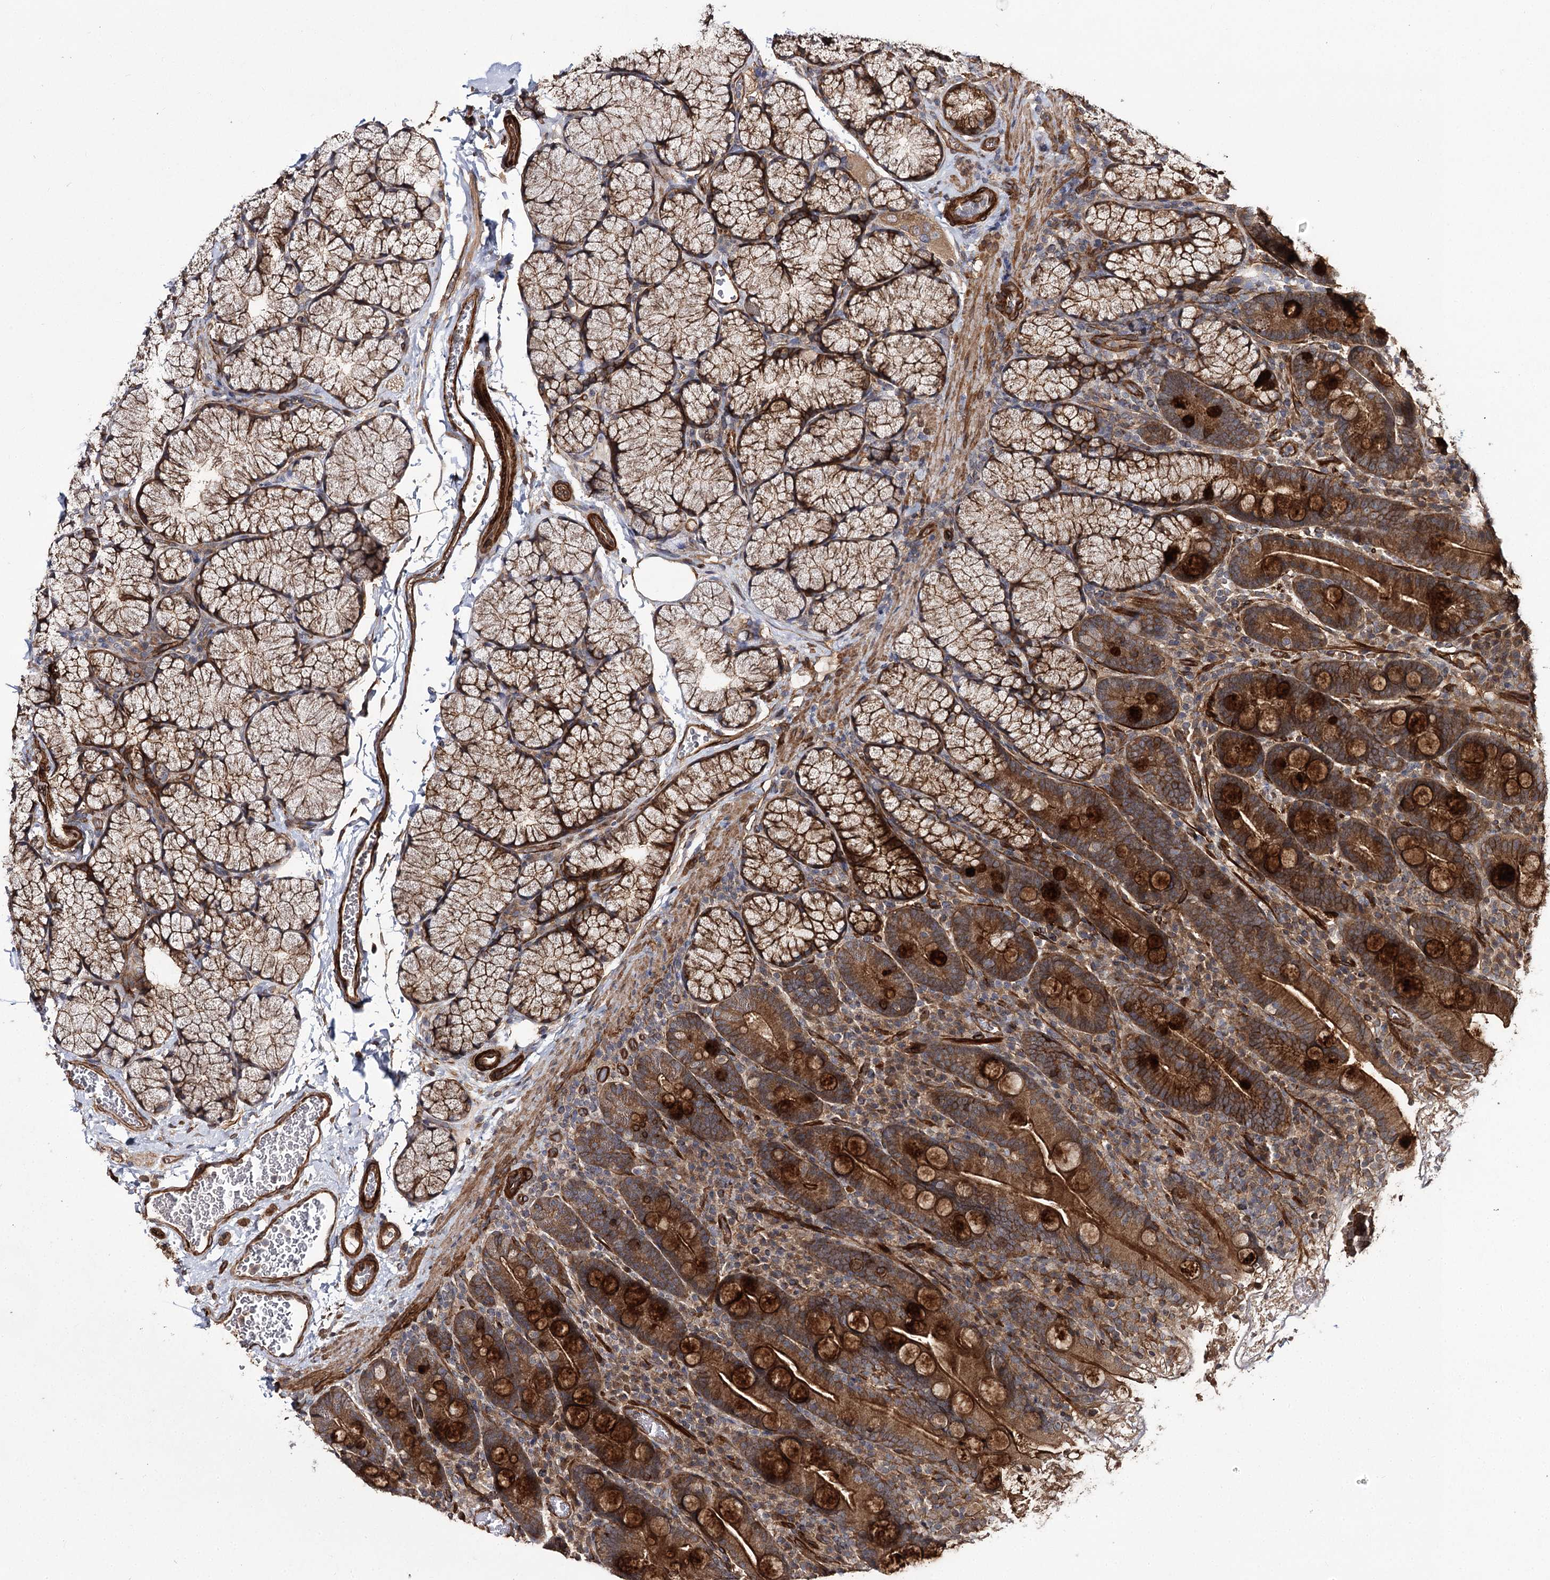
{"staining": {"intensity": "strong", "quantity": ">75%", "location": "cytoplasmic/membranous"}, "tissue": "duodenum", "cell_type": "Glandular cells", "image_type": "normal", "snomed": [{"axis": "morphology", "description": "Normal tissue, NOS"}, {"axis": "topography", "description": "Duodenum"}], "caption": "Benign duodenum exhibits strong cytoplasmic/membranous staining in about >75% of glandular cells.", "gene": "MYO1C", "patient": {"sex": "male", "age": 35}}